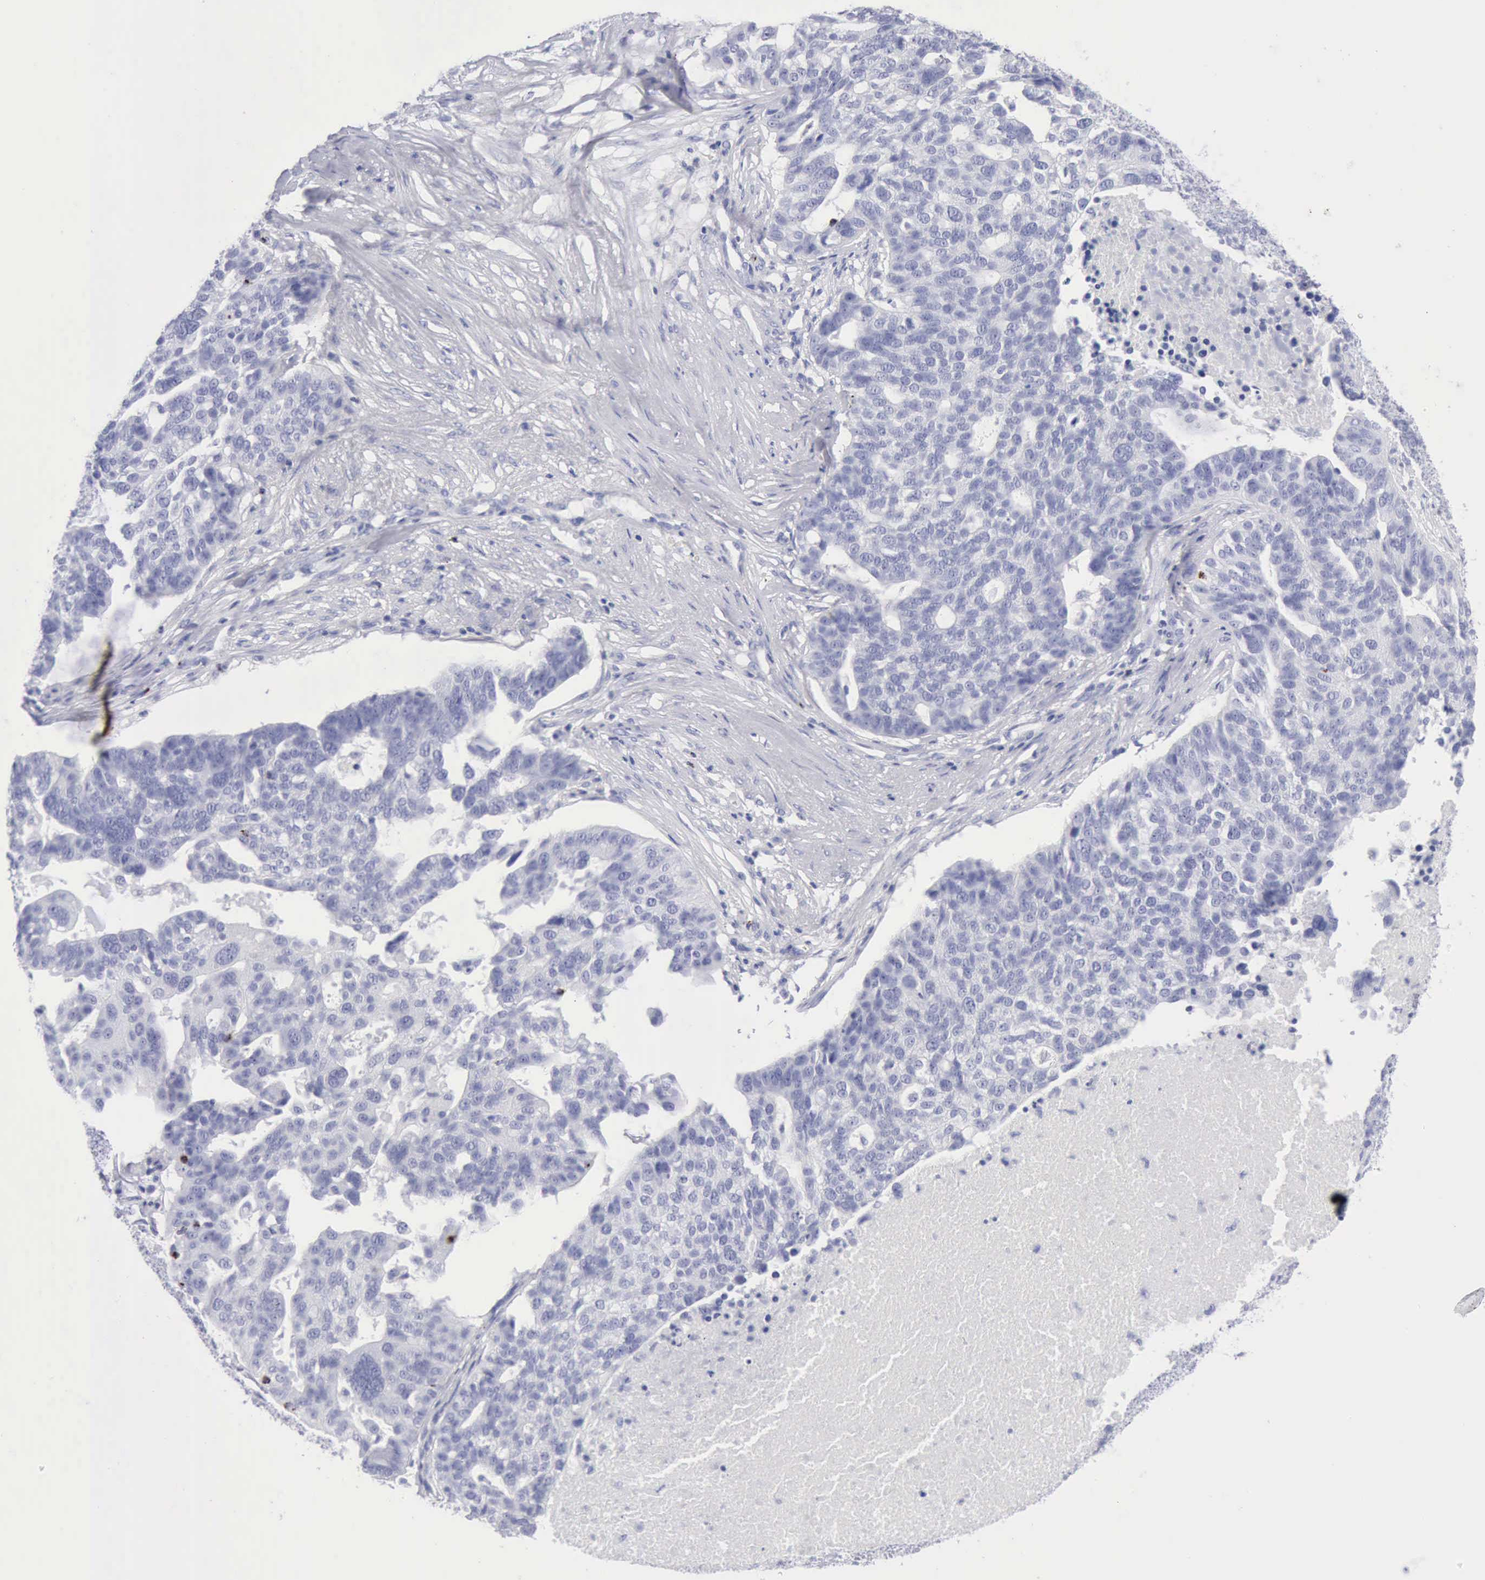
{"staining": {"intensity": "negative", "quantity": "none", "location": "none"}, "tissue": "ovarian cancer", "cell_type": "Tumor cells", "image_type": "cancer", "snomed": [{"axis": "morphology", "description": "Cystadenocarcinoma, serous, NOS"}, {"axis": "topography", "description": "Ovary"}], "caption": "IHC histopathology image of neoplastic tissue: human serous cystadenocarcinoma (ovarian) stained with DAB (3,3'-diaminobenzidine) demonstrates no significant protein positivity in tumor cells.", "gene": "GZMB", "patient": {"sex": "female", "age": 59}}